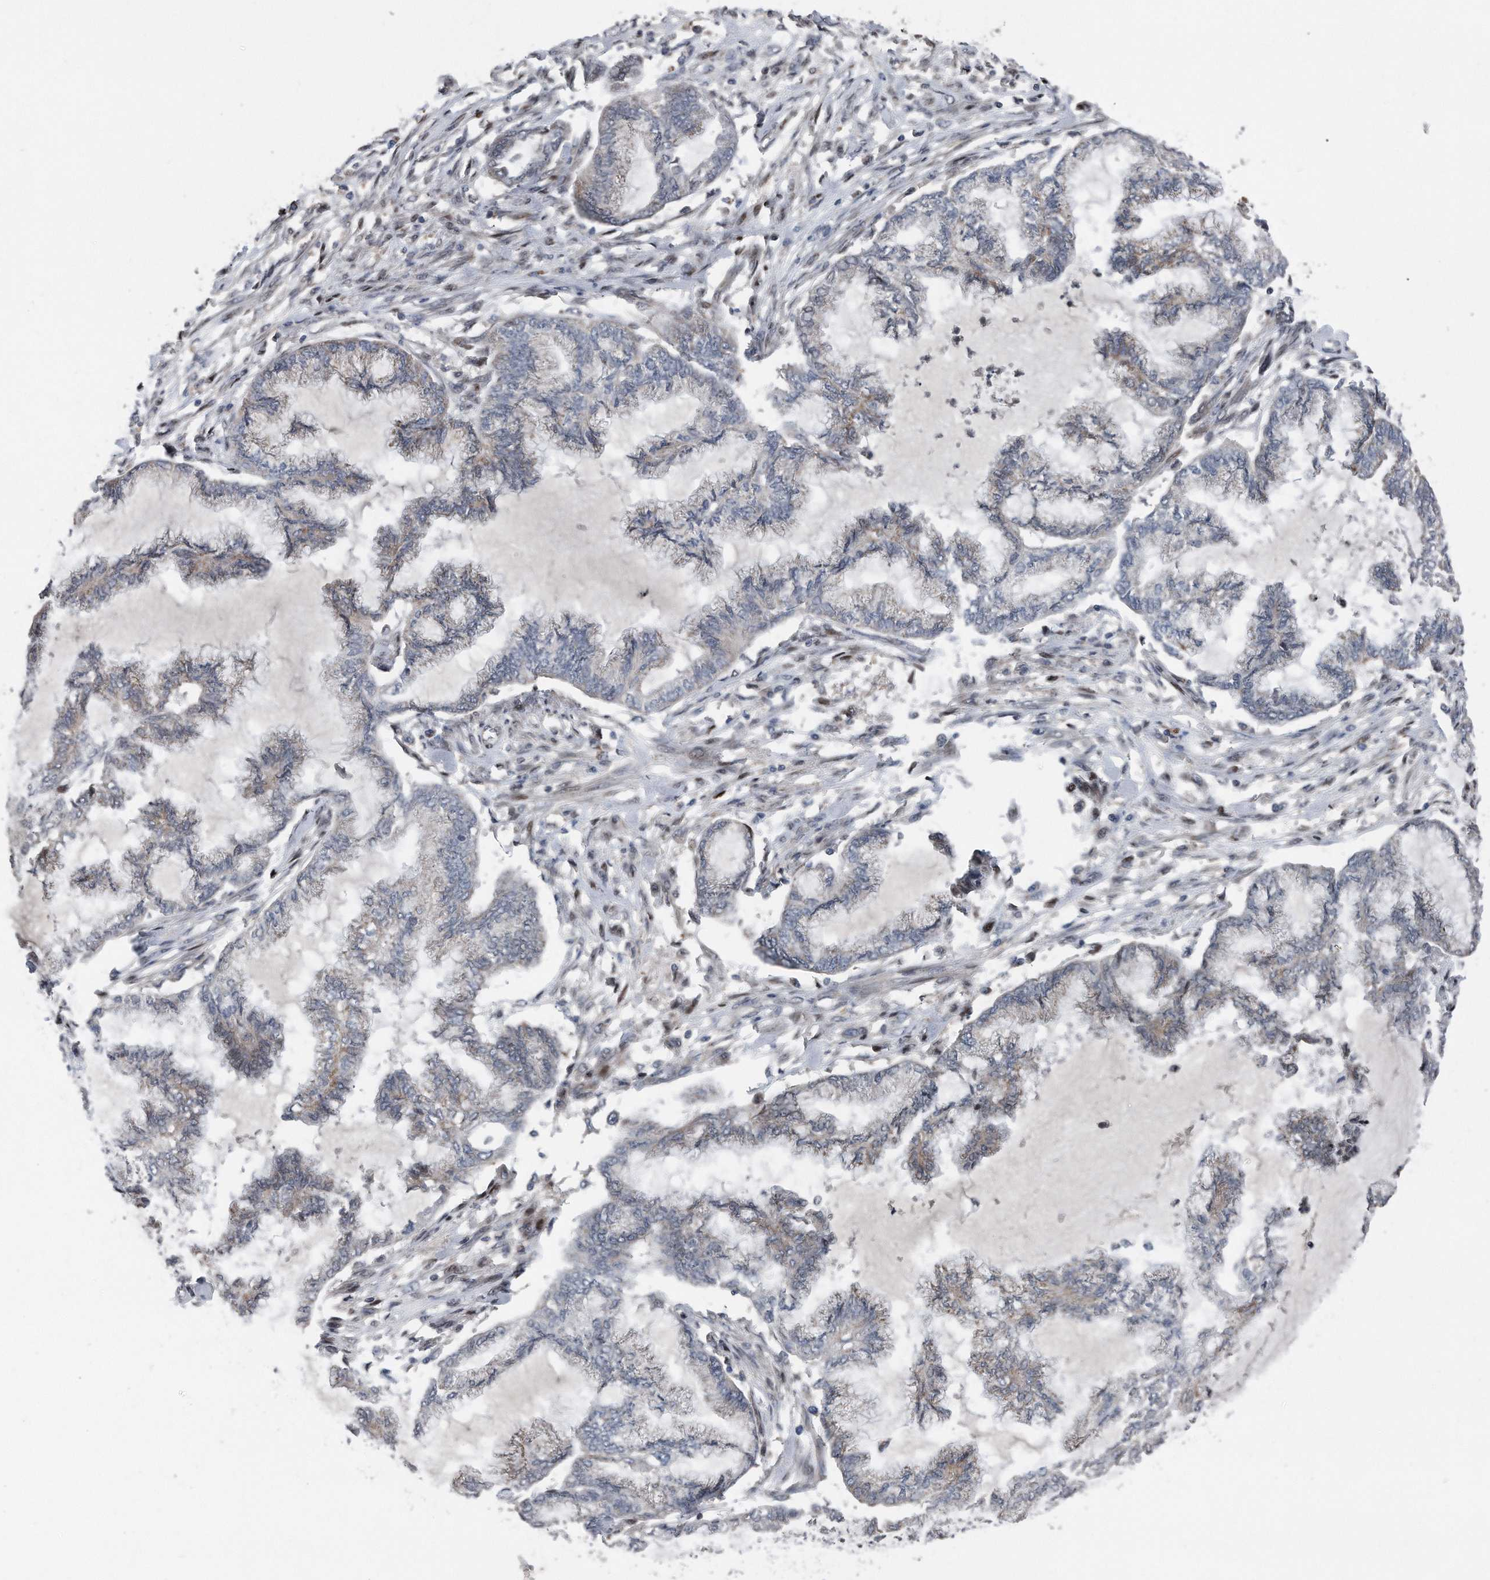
{"staining": {"intensity": "weak", "quantity": "<25%", "location": "cytoplasmic/membranous"}, "tissue": "endometrial cancer", "cell_type": "Tumor cells", "image_type": "cancer", "snomed": [{"axis": "morphology", "description": "Adenocarcinoma, NOS"}, {"axis": "topography", "description": "Endometrium"}], "caption": "Immunohistochemistry histopathology image of neoplastic tissue: human endometrial adenocarcinoma stained with DAB demonstrates no significant protein positivity in tumor cells.", "gene": "DST", "patient": {"sex": "female", "age": 86}}